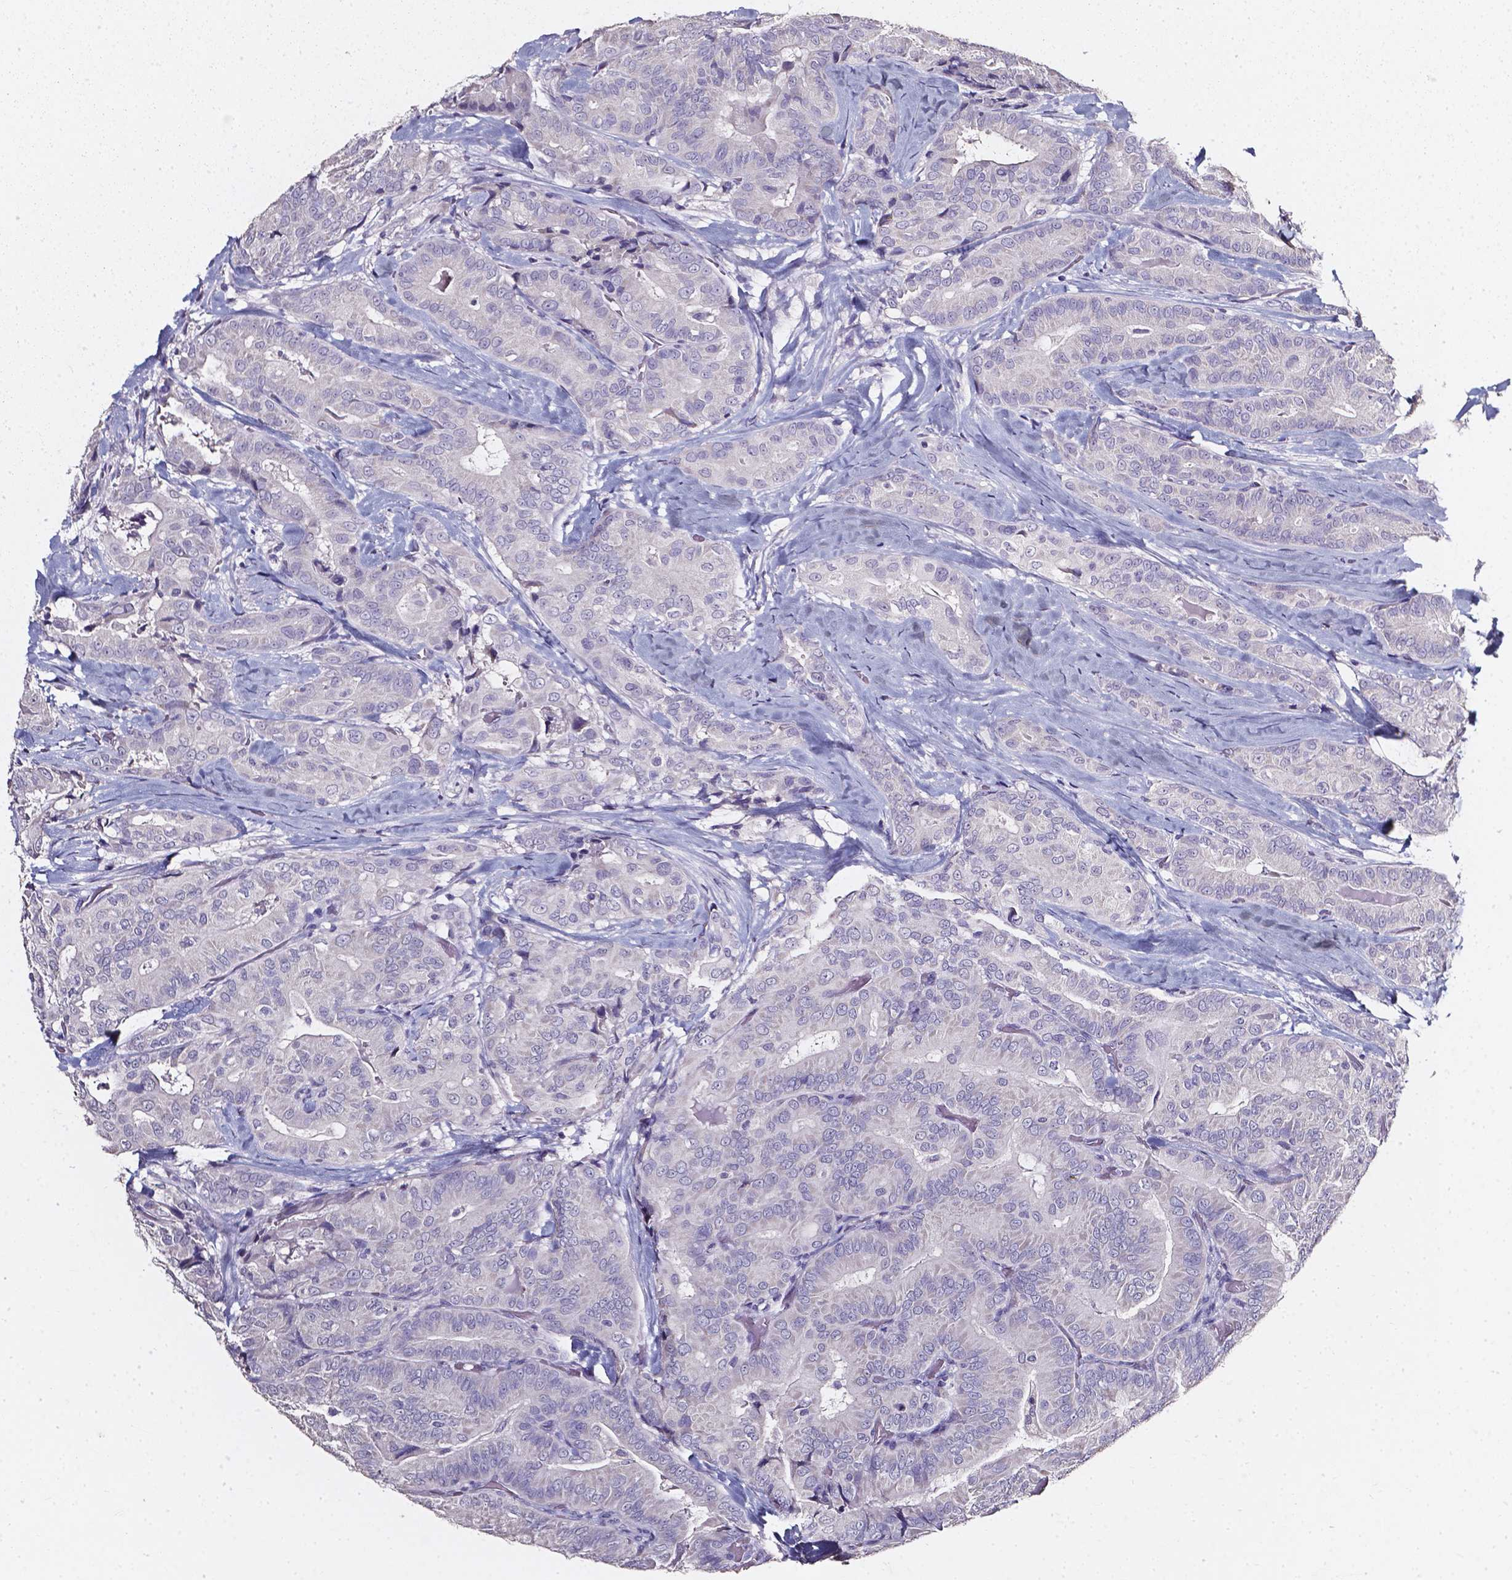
{"staining": {"intensity": "negative", "quantity": "none", "location": "none"}, "tissue": "thyroid cancer", "cell_type": "Tumor cells", "image_type": "cancer", "snomed": [{"axis": "morphology", "description": "Papillary adenocarcinoma, NOS"}, {"axis": "topography", "description": "Thyroid gland"}], "caption": "Immunohistochemistry (IHC) histopathology image of thyroid cancer stained for a protein (brown), which exhibits no staining in tumor cells.", "gene": "AKR1B10", "patient": {"sex": "male", "age": 61}}